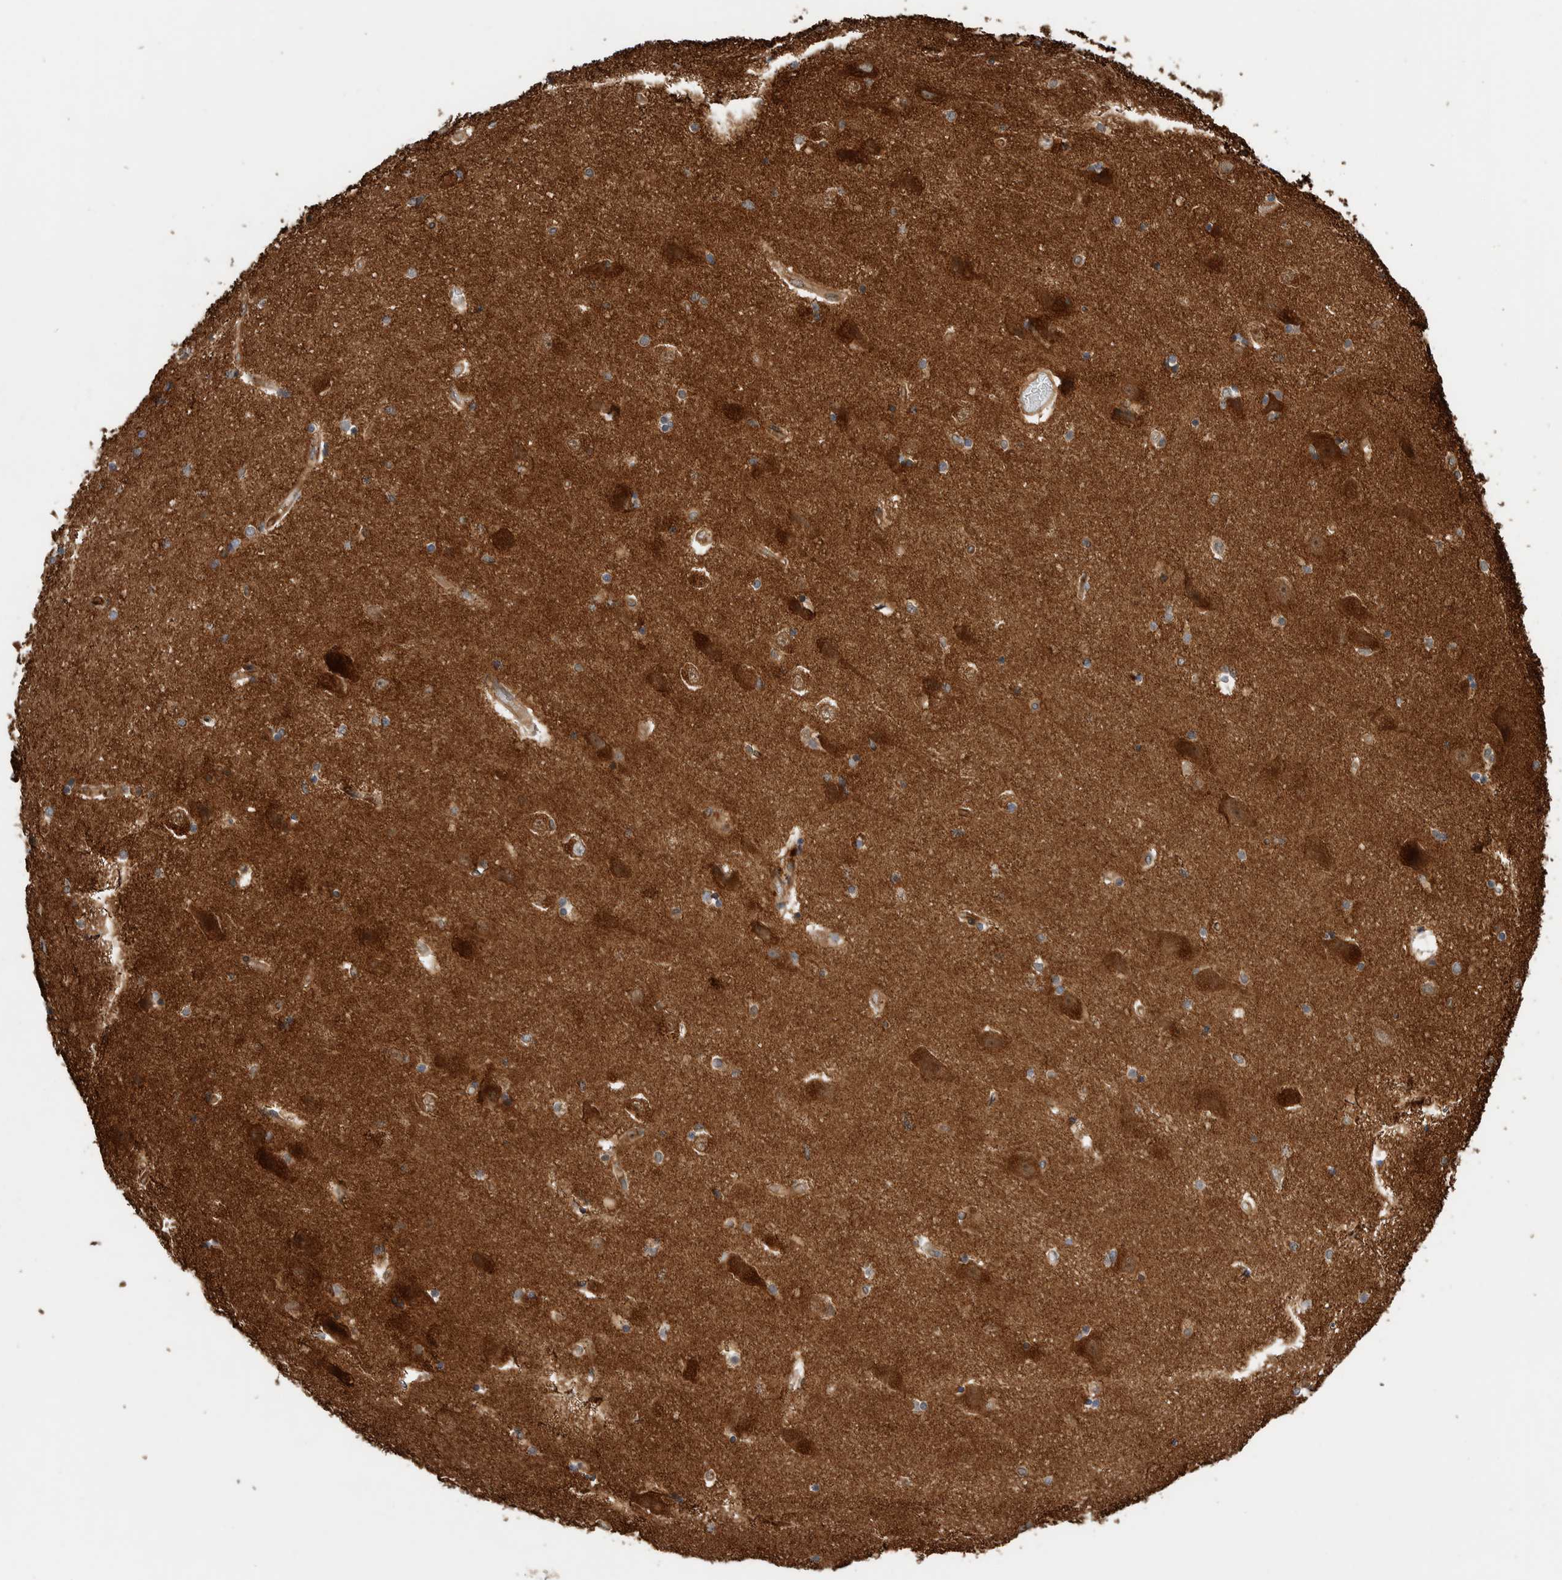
{"staining": {"intensity": "moderate", "quantity": "25%-75%", "location": "cytoplasmic/membranous"}, "tissue": "hippocampus", "cell_type": "Glial cells", "image_type": "normal", "snomed": [{"axis": "morphology", "description": "Normal tissue, NOS"}, {"axis": "topography", "description": "Hippocampus"}], "caption": "This photomicrograph displays immunohistochemistry staining of unremarkable human hippocampus, with medium moderate cytoplasmic/membranous positivity in about 25%-75% of glial cells.", "gene": "VPS53", "patient": {"sex": "female", "age": 54}}